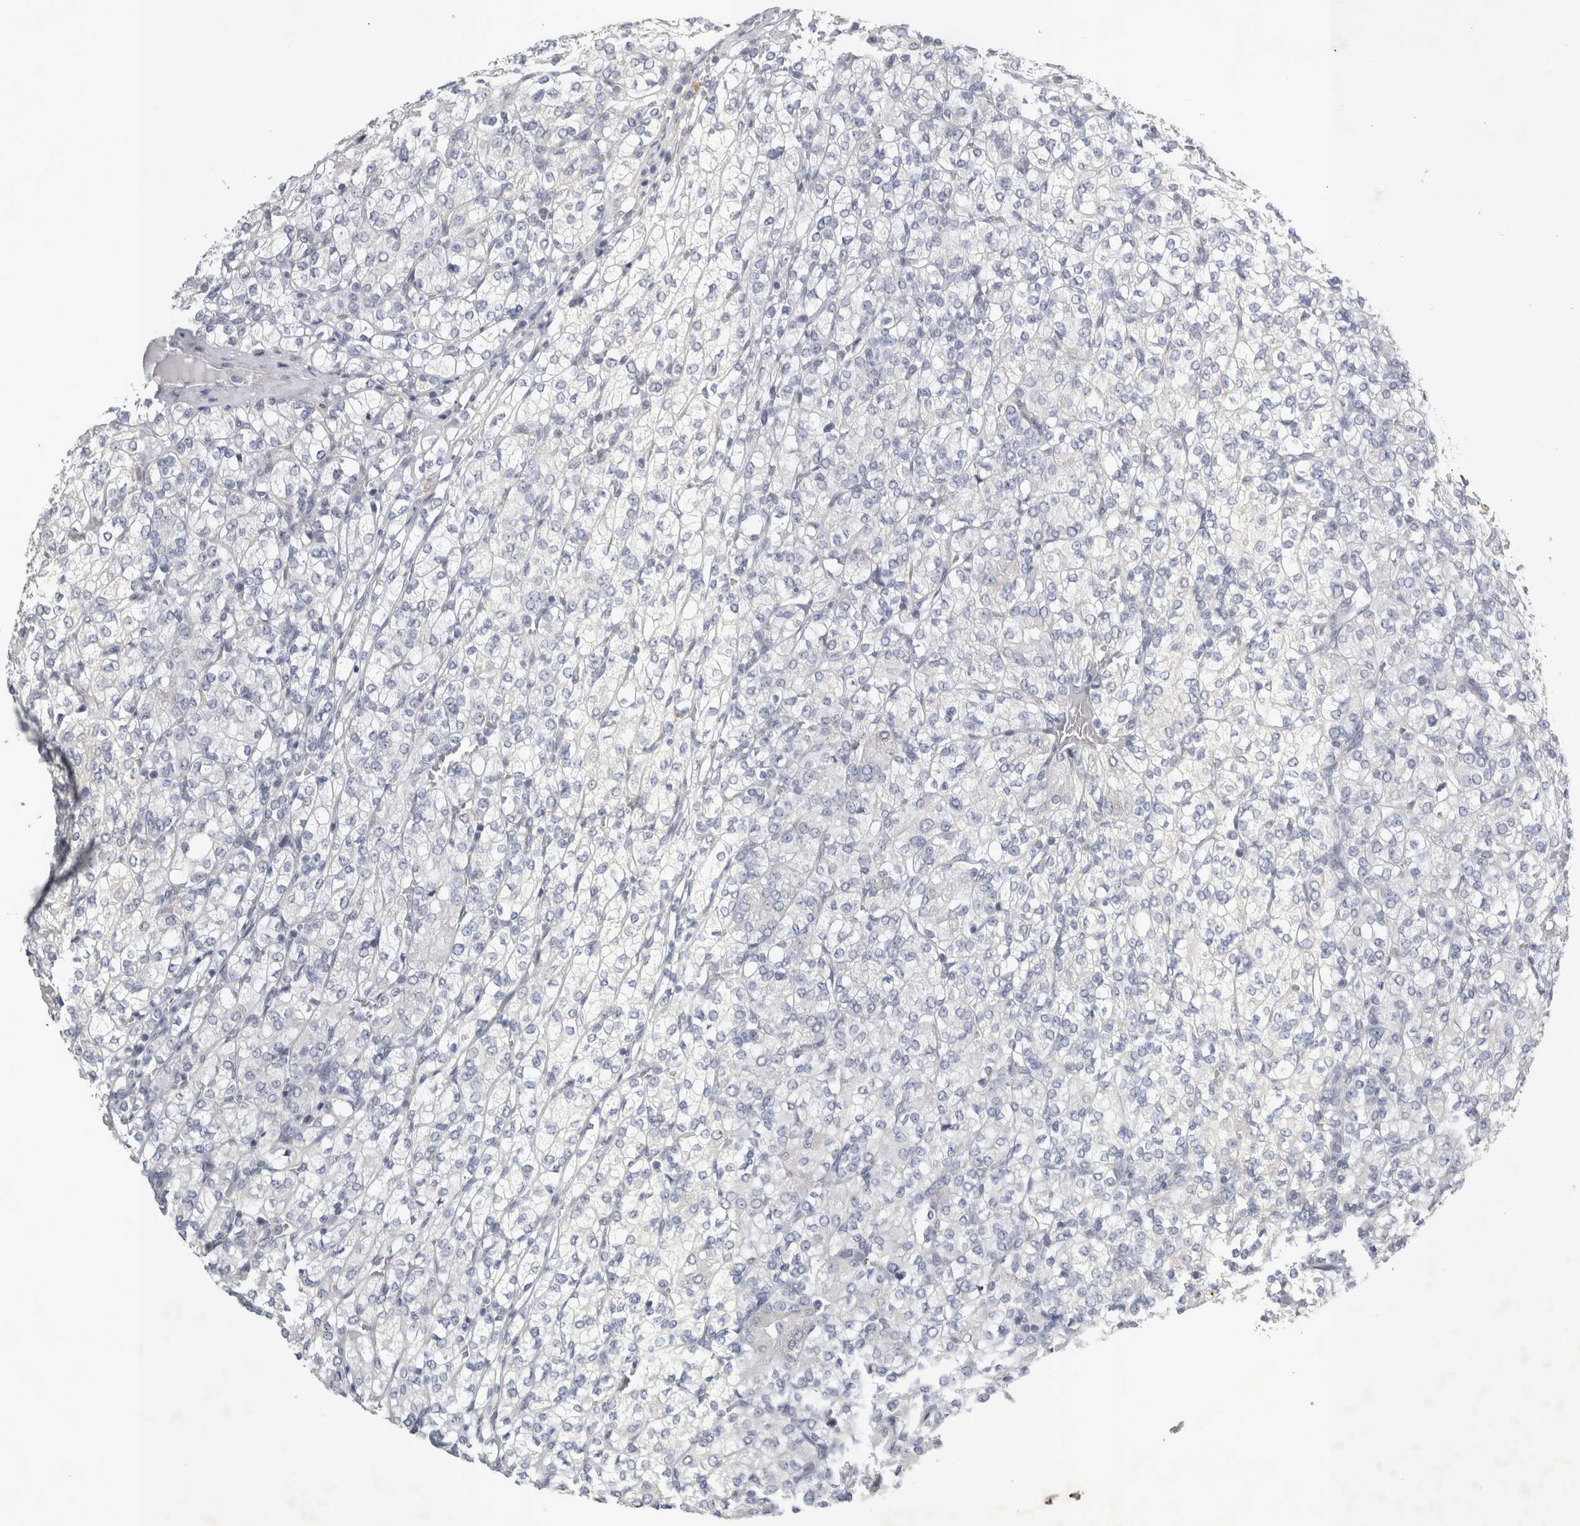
{"staining": {"intensity": "negative", "quantity": "none", "location": "none"}, "tissue": "renal cancer", "cell_type": "Tumor cells", "image_type": "cancer", "snomed": [{"axis": "morphology", "description": "Adenocarcinoma, NOS"}, {"axis": "topography", "description": "Kidney"}], "caption": "Immunohistochemical staining of renal cancer shows no significant staining in tumor cells.", "gene": "FXYD7", "patient": {"sex": "male", "age": 77}}